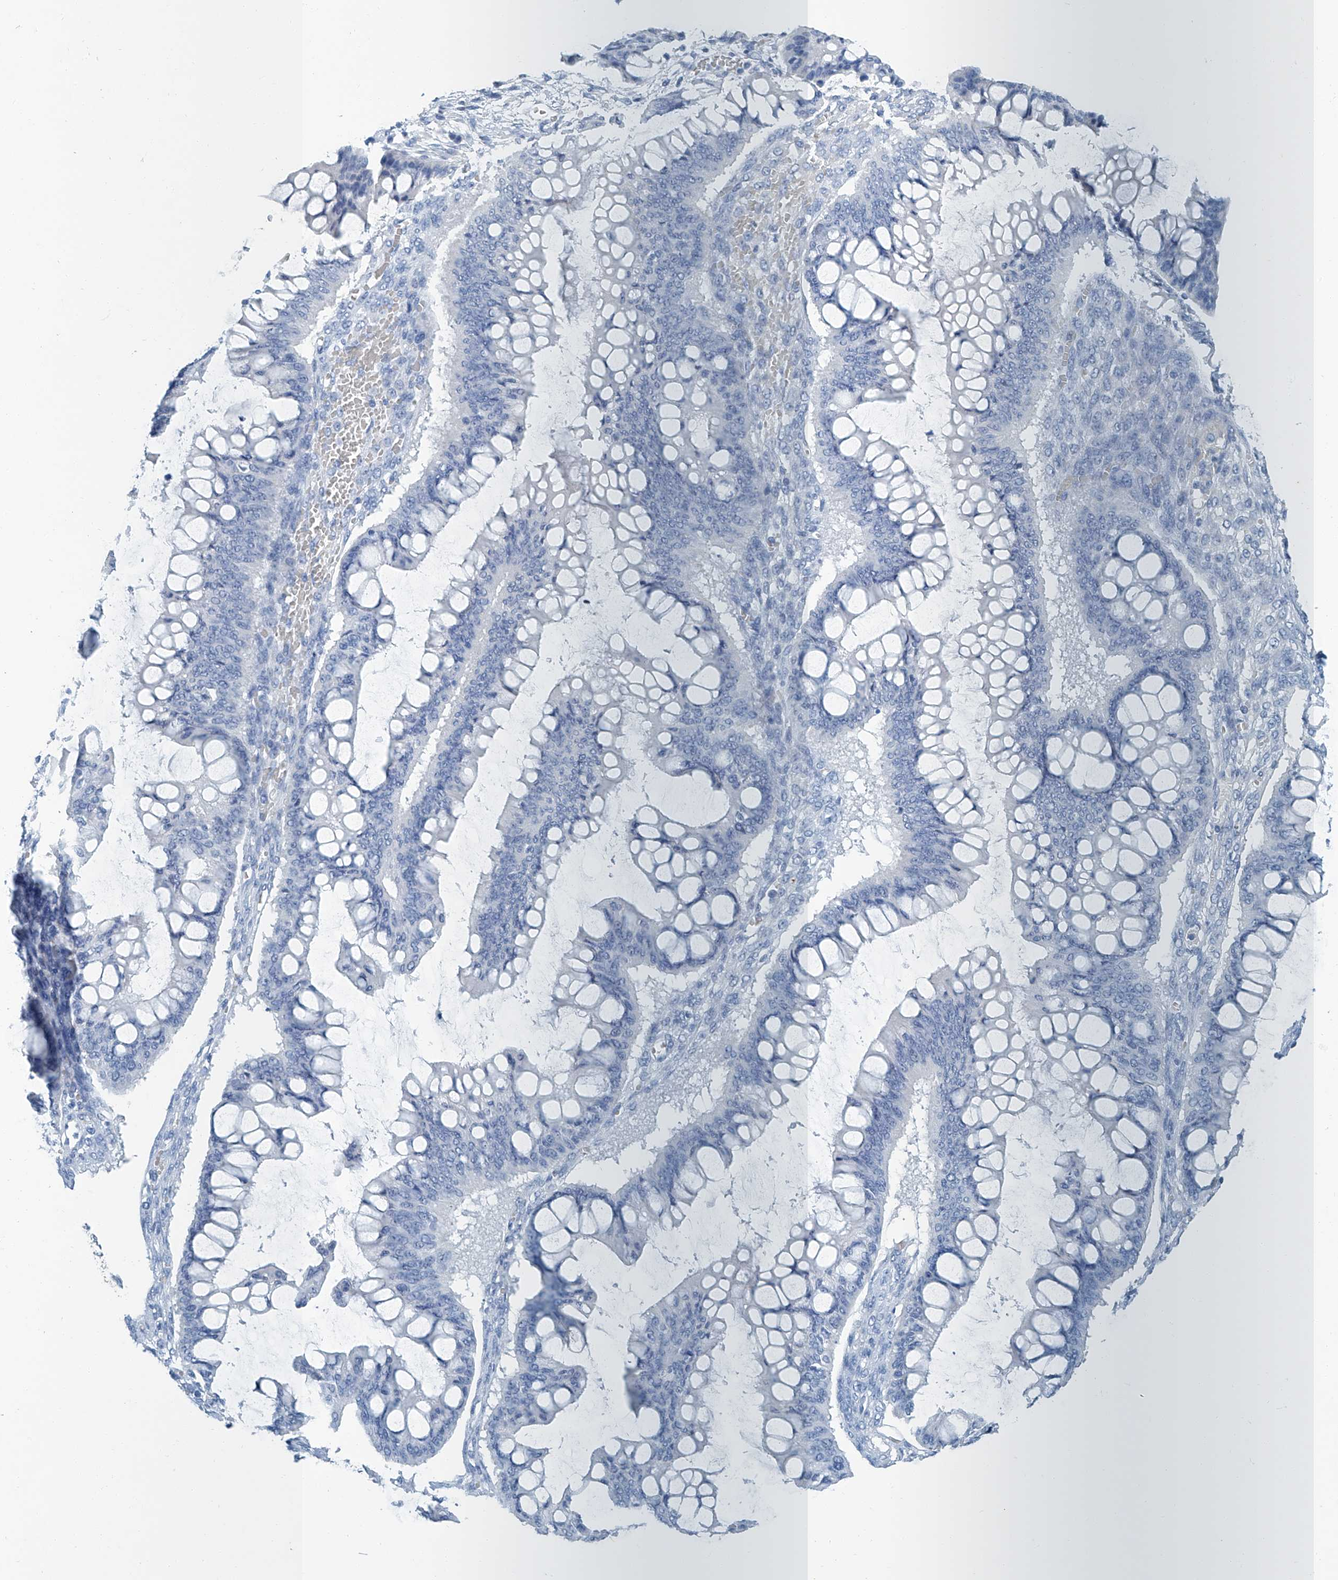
{"staining": {"intensity": "negative", "quantity": "none", "location": "none"}, "tissue": "ovarian cancer", "cell_type": "Tumor cells", "image_type": "cancer", "snomed": [{"axis": "morphology", "description": "Cystadenocarcinoma, mucinous, NOS"}, {"axis": "topography", "description": "Ovary"}], "caption": "Immunohistochemistry (IHC) photomicrograph of human mucinous cystadenocarcinoma (ovarian) stained for a protein (brown), which displays no staining in tumor cells.", "gene": "CYP2A7", "patient": {"sex": "female", "age": 73}}